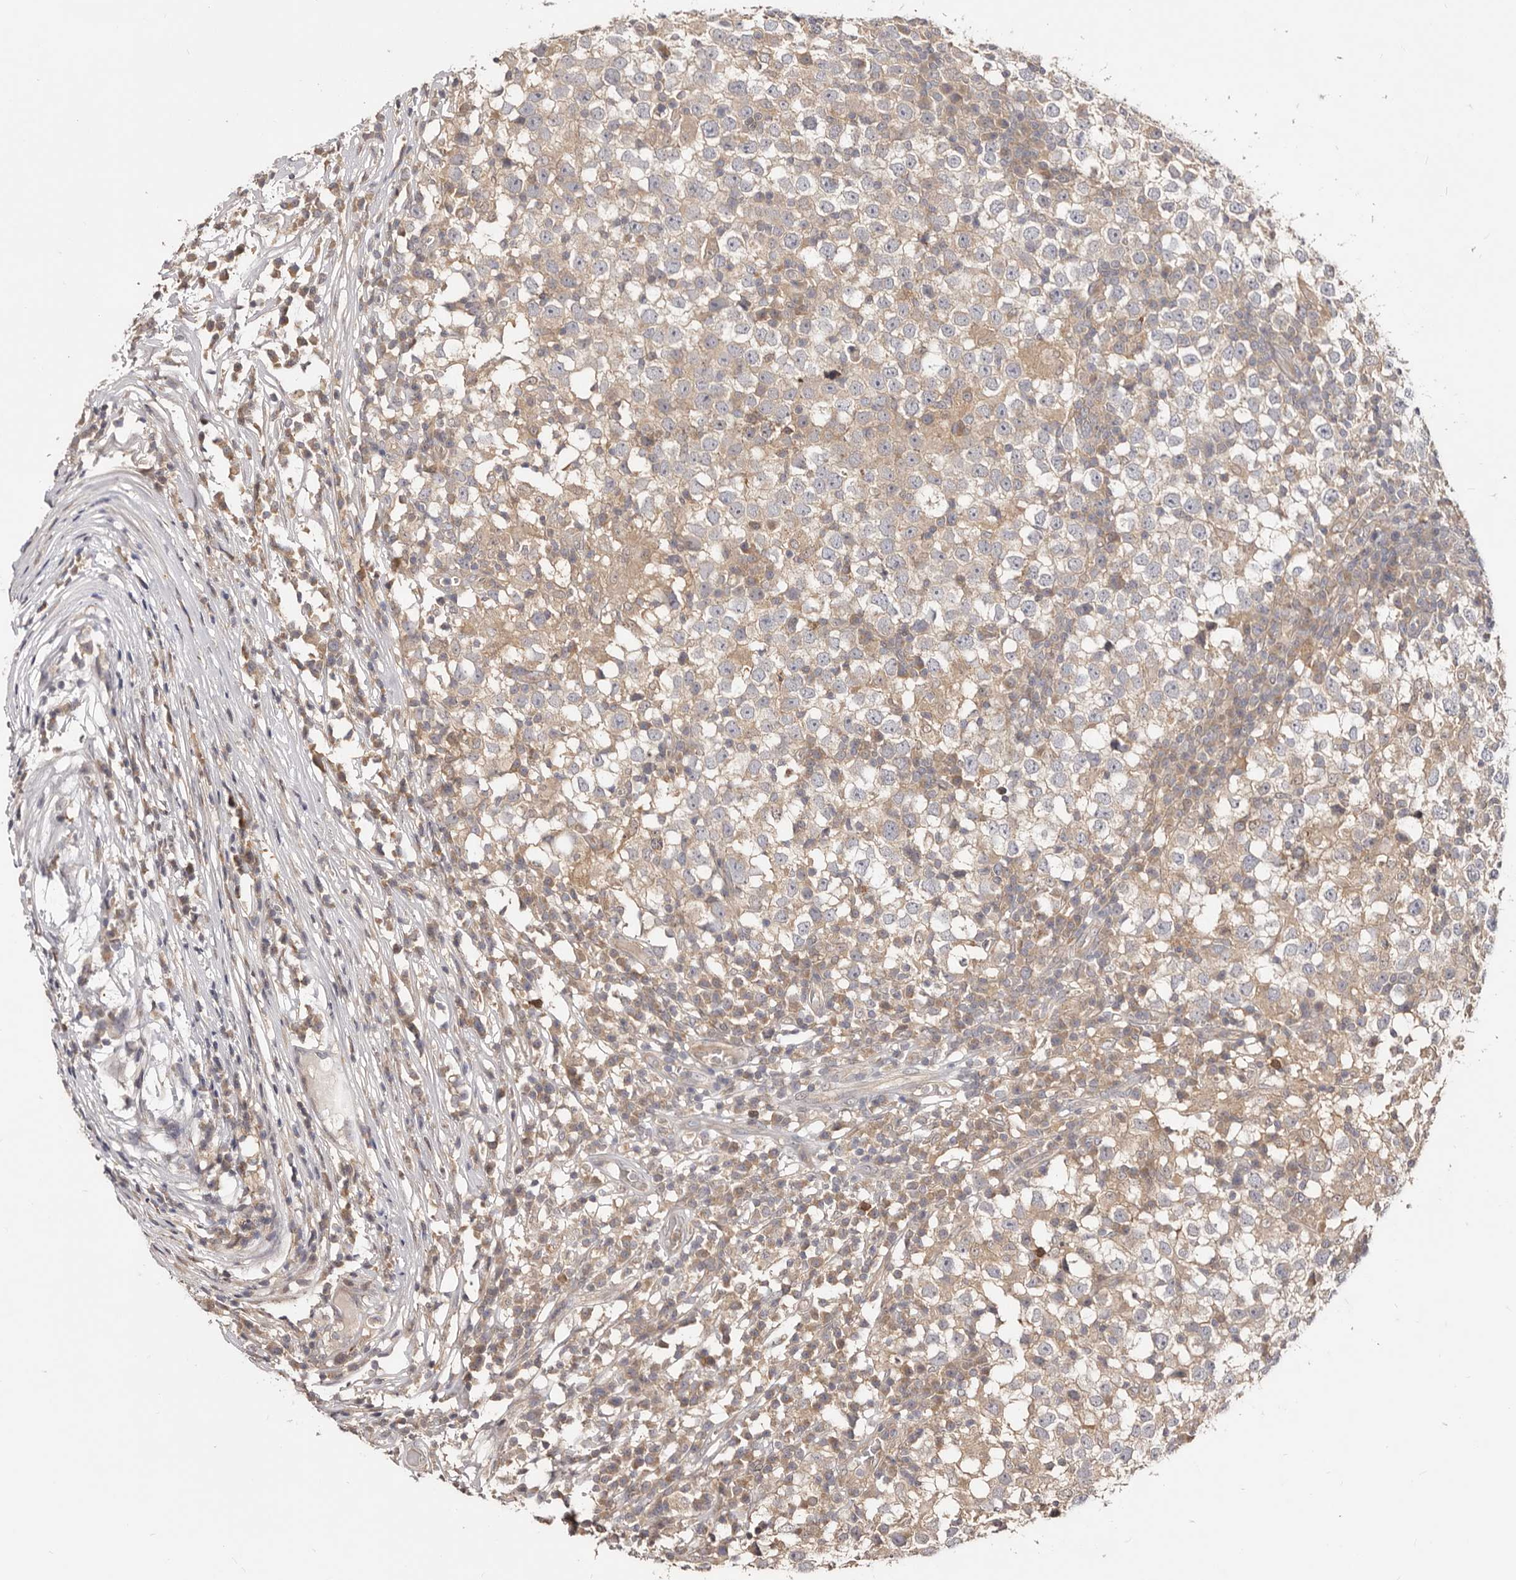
{"staining": {"intensity": "weak", "quantity": "25%-75%", "location": "cytoplasmic/membranous"}, "tissue": "testis cancer", "cell_type": "Tumor cells", "image_type": "cancer", "snomed": [{"axis": "morphology", "description": "Seminoma, NOS"}, {"axis": "topography", "description": "Testis"}], "caption": "High-power microscopy captured an IHC photomicrograph of testis seminoma, revealing weak cytoplasmic/membranous staining in about 25%-75% of tumor cells.", "gene": "TC2N", "patient": {"sex": "male", "age": 65}}